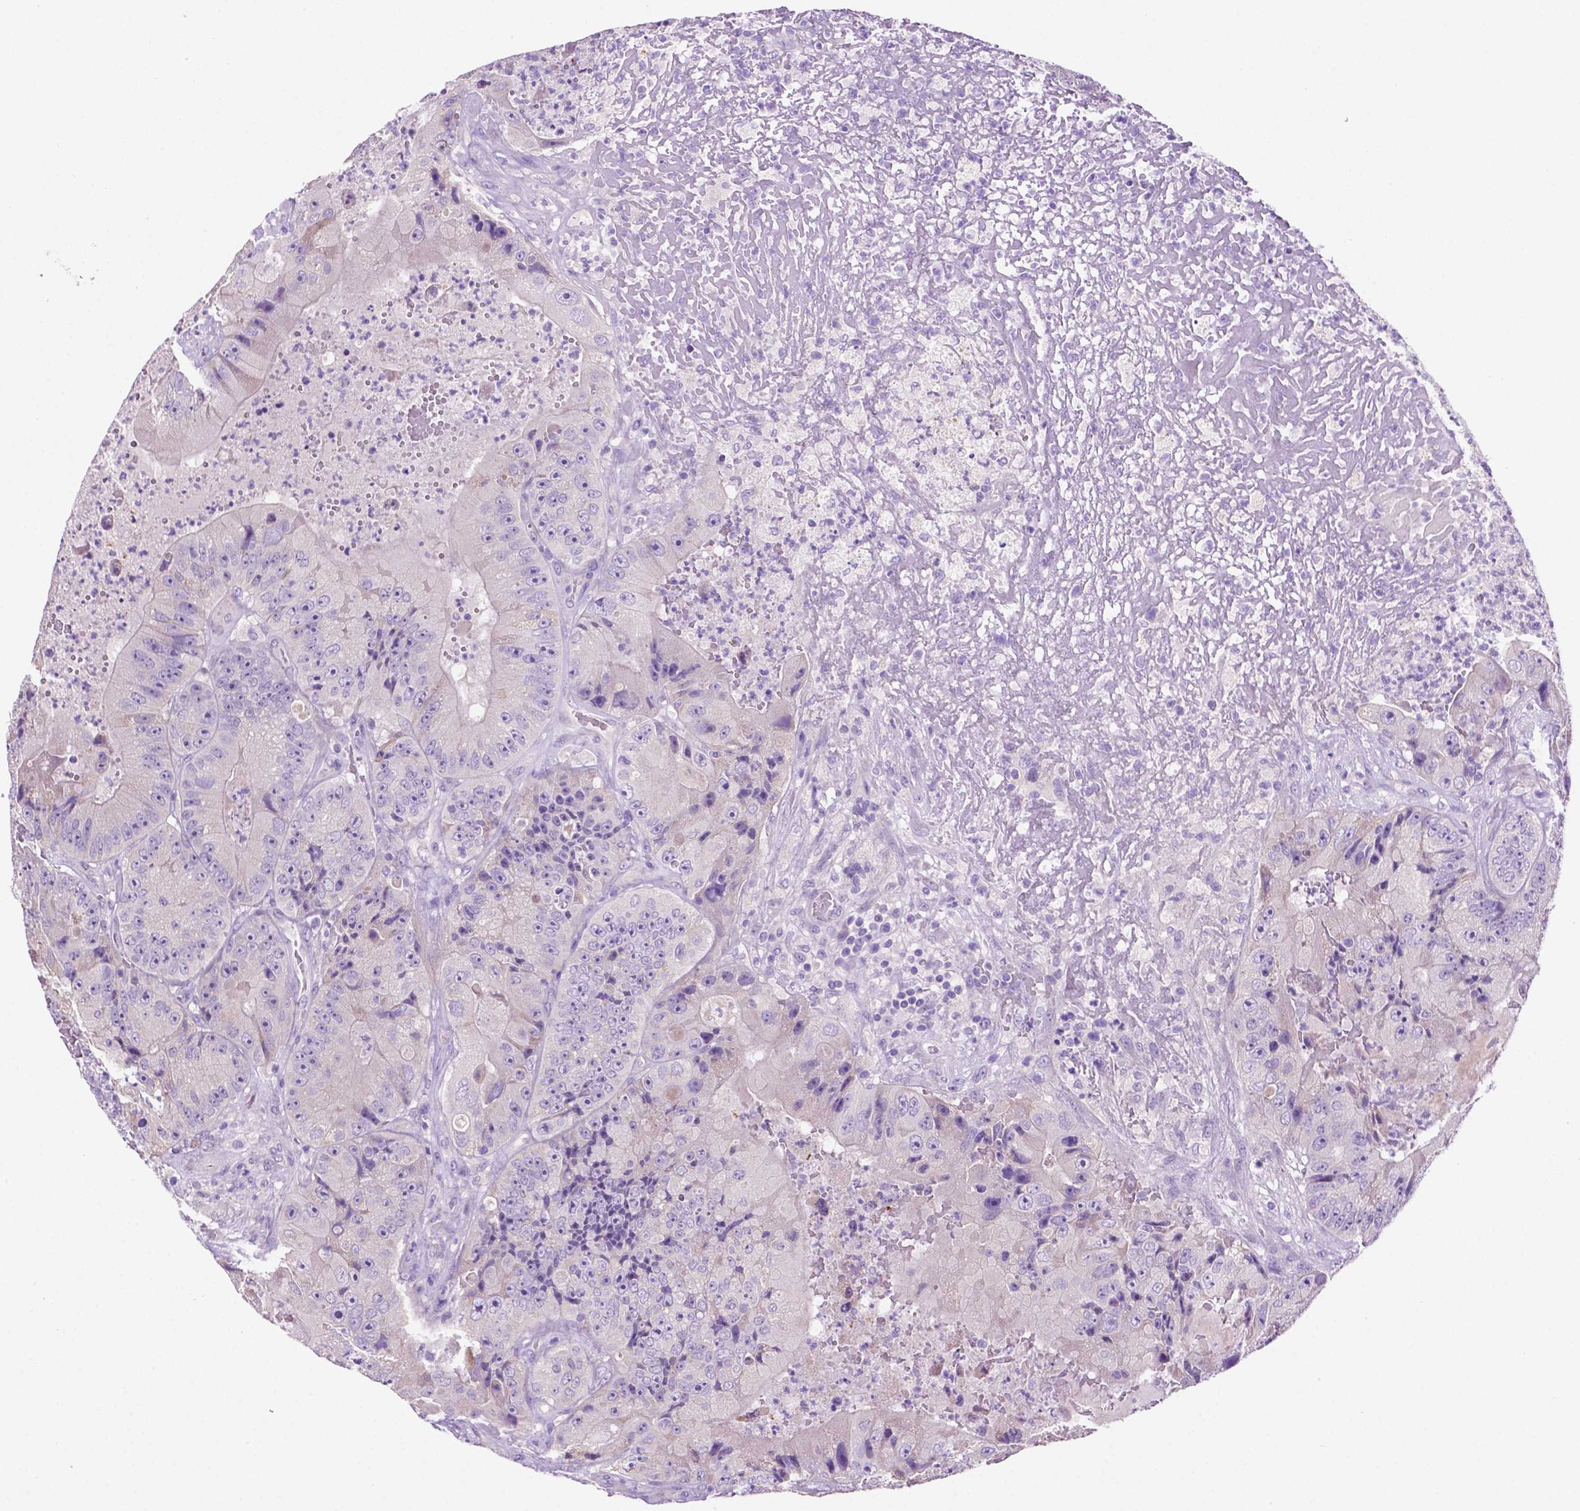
{"staining": {"intensity": "negative", "quantity": "none", "location": "none"}, "tissue": "colorectal cancer", "cell_type": "Tumor cells", "image_type": "cancer", "snomed": [{"axis": "morphology", "description": "Adenocarcinoma, NOS"}, {"axis": "topography", "description": "Colon"}], "caption": "Tumor cells show no significant protein staining in colorectal cancer.", "gene": "PHYHIP", "patient": {"sex": "female", "age": 86}}